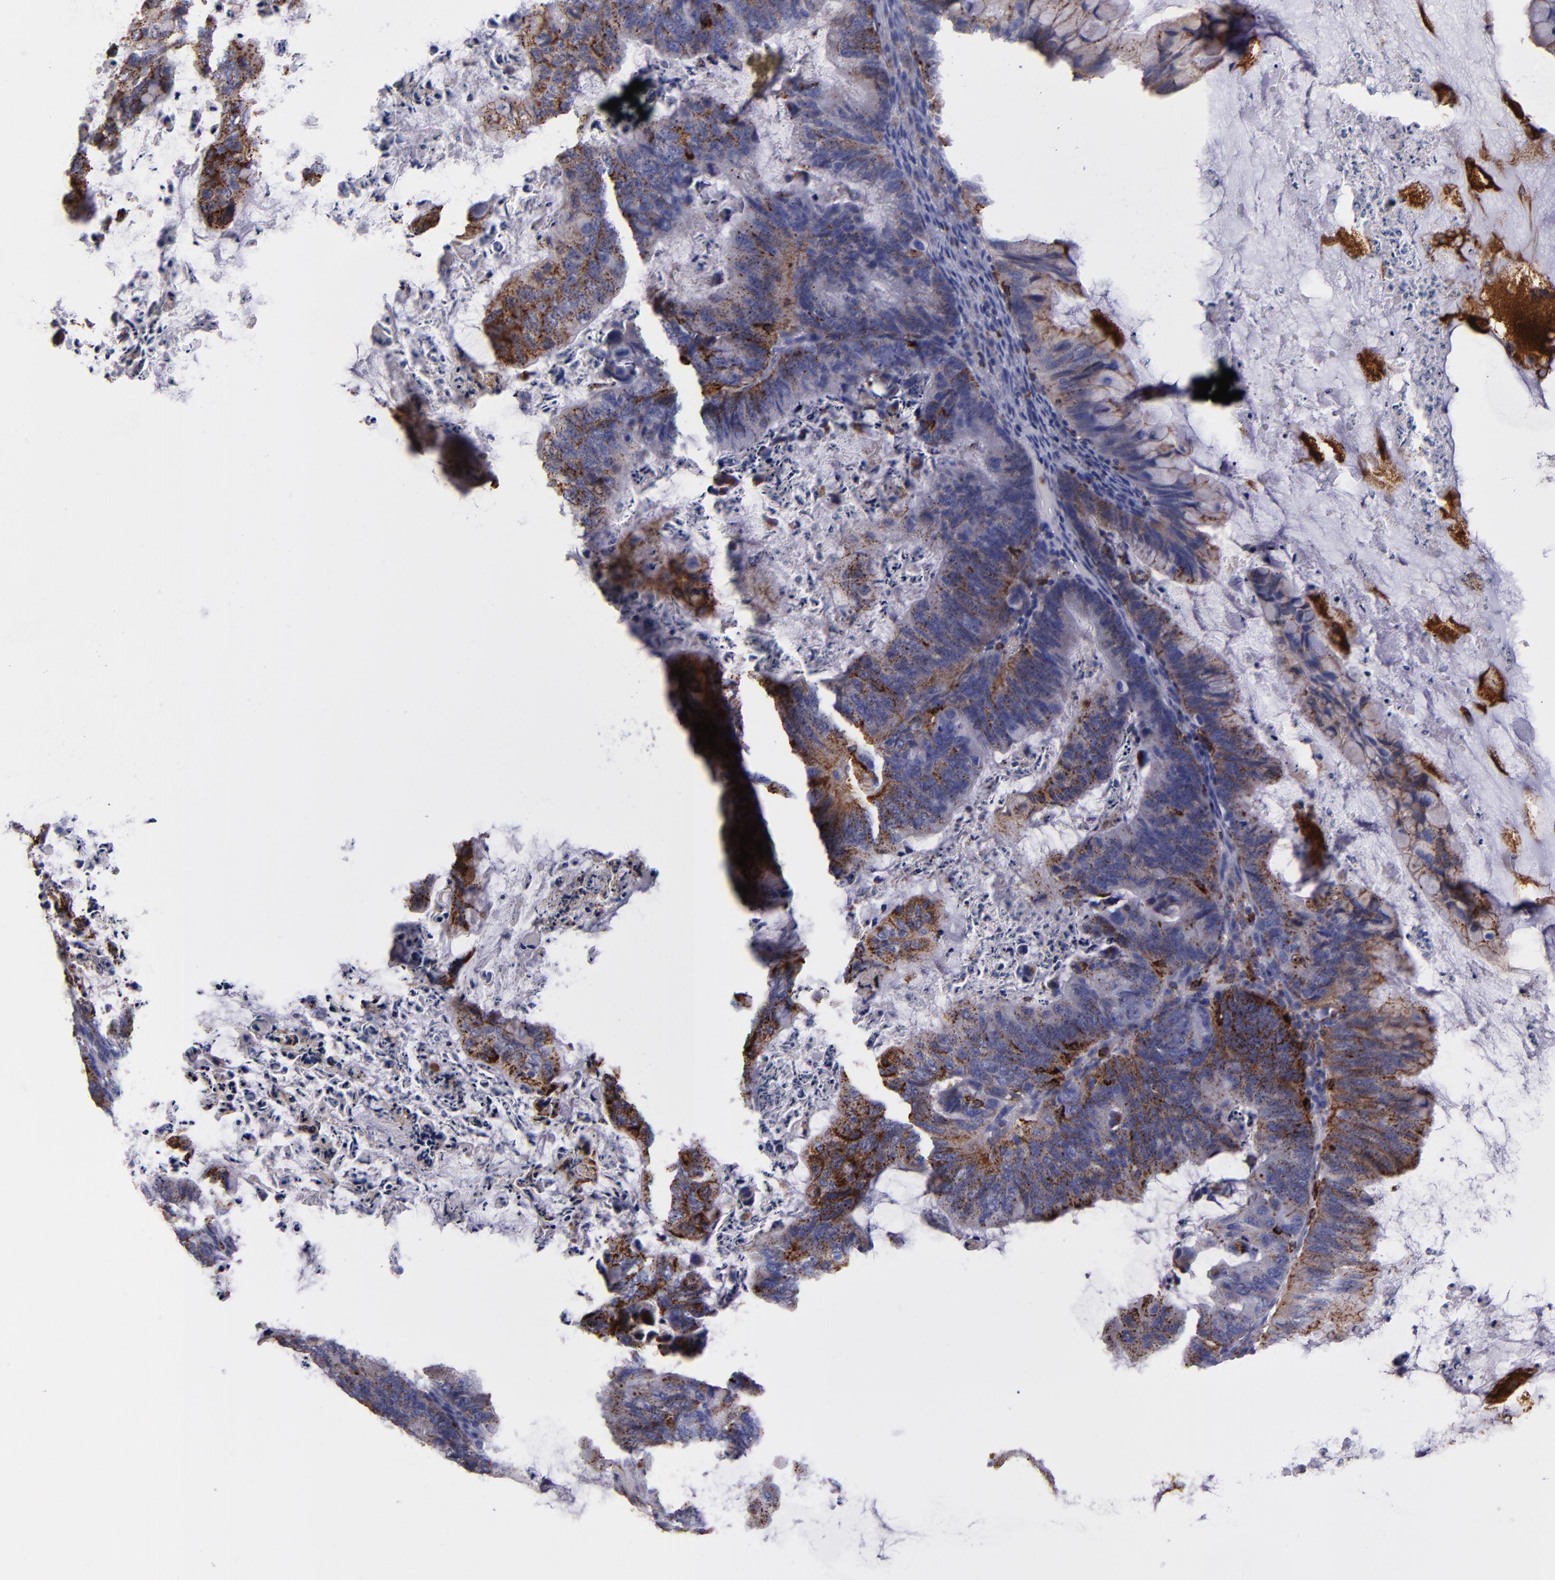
{"staining": {"intensity": "moderate", "quantity": ">75%", "location": "cytoplasmic/membranous"}, "tissue": "ovarian cancer", "cell_type": "Tumor cells", "image_type": "cancer", "snomed": [{"axis": "morphology", "description": "Cystadenocarcinoma, mucinous, NOS"}, {"axis": "topography", "description": "Ovary"}], "caption": "The immunohistochemical stain labels moderate cytoplasmic/membranous positivity in tumor cells of mucinous cystadenocarcinoma (ovarian) tissue.", "gene": "CTSS", "patient": {"sex": "female", "age": 36}}